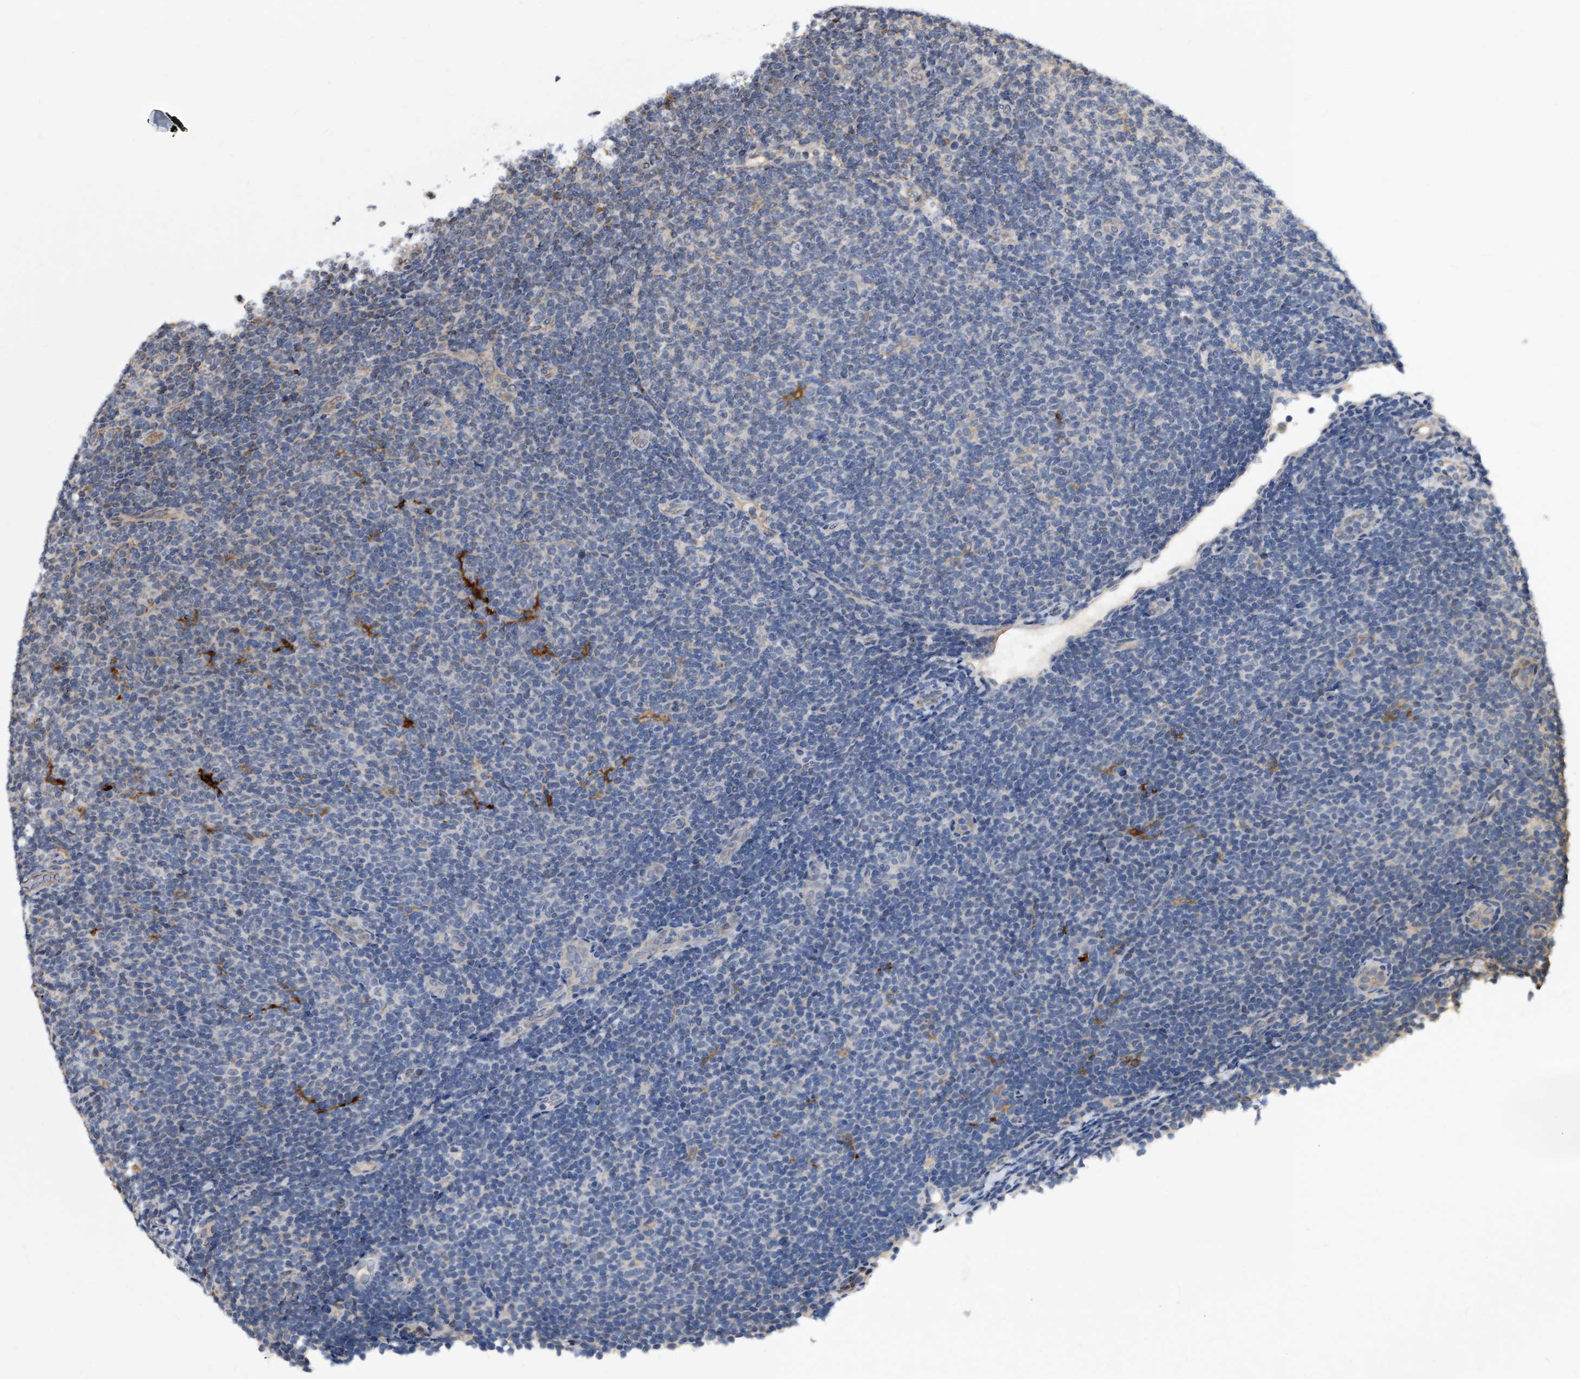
{"staining": {"intensity": "negative", "quantity": "none", "location": "none"}, "tissue": "lymphoma", "cell_type": "Tumor cells", "image_type": "cancer", "snomed": [{"axis": "morphology", "description": "Malignant lymphoma, non-Hodgkin's type, Low grade"}, {"axis": "topography", "description": "Lymph node"}], "caption": "Immunohistochemical staining of human lymphoma reveals no significant positivity in tumor cells.", "gene": "SOBP", "patient": {"sex": "male", "age": 66}}